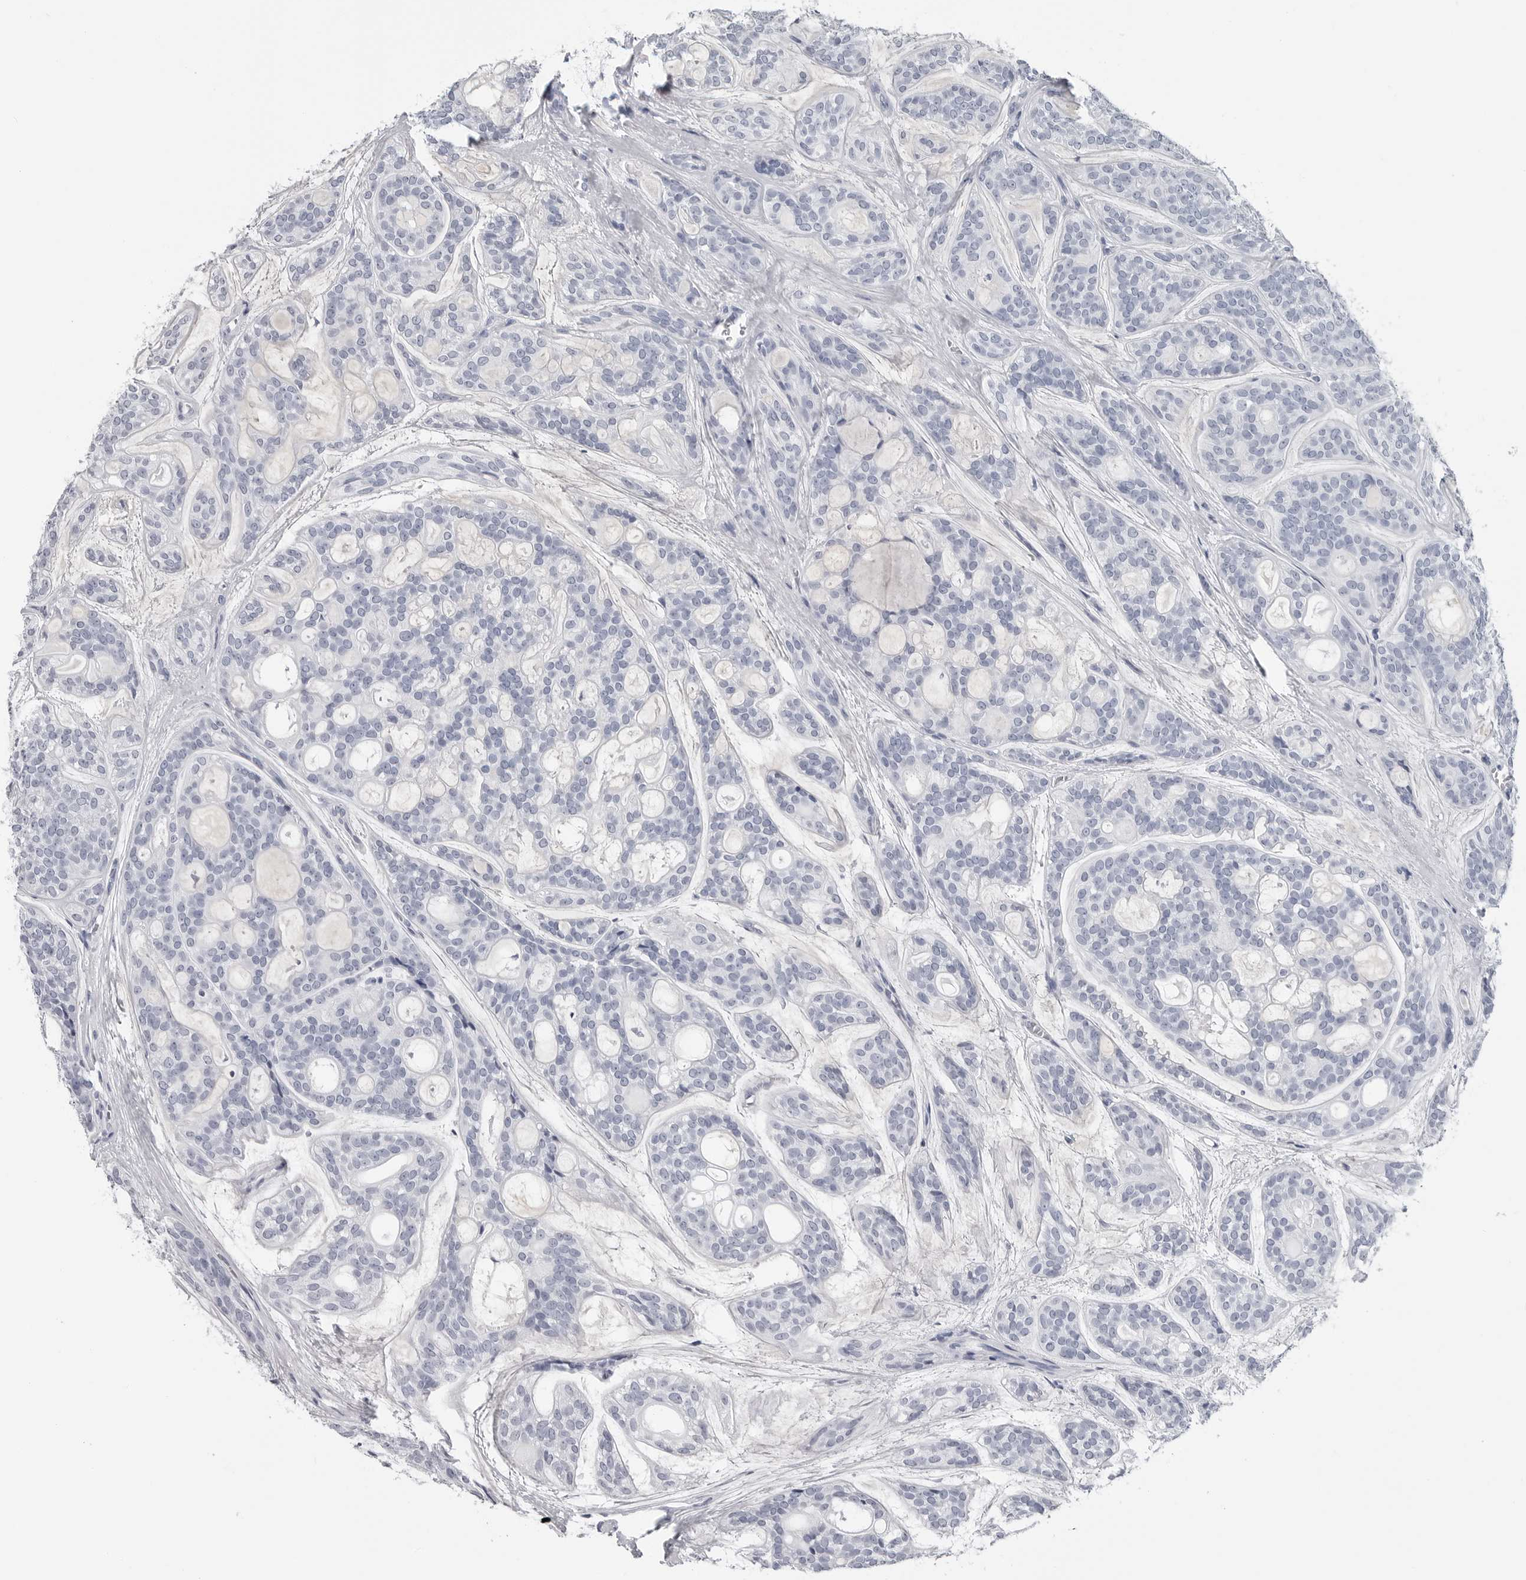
{"staining": {"intensity": "negative", "quantity": "none", "location": "none"}, "tissue": "head and neck cancer", "cell_type": "Tumor cells", "image_type": "cancer", "snomed": [{"axis": "morphology", "description": "Adenocarcinoma, NOS"}, {"axis": "topography", "description": "Head-Neck"}], "caption": "IHC photomicrograph of head and neck adenocarcinoma stained for a protein (brown), which shows no positivity in tumor cells. The staining was performed using DAB to visualize the protein expression in brown, while the nuclei were stained in blue with hematoxylin (Magnification: 20x).", "gene": "AMPD1", "patient": {"sex": "male", "age": 66}}